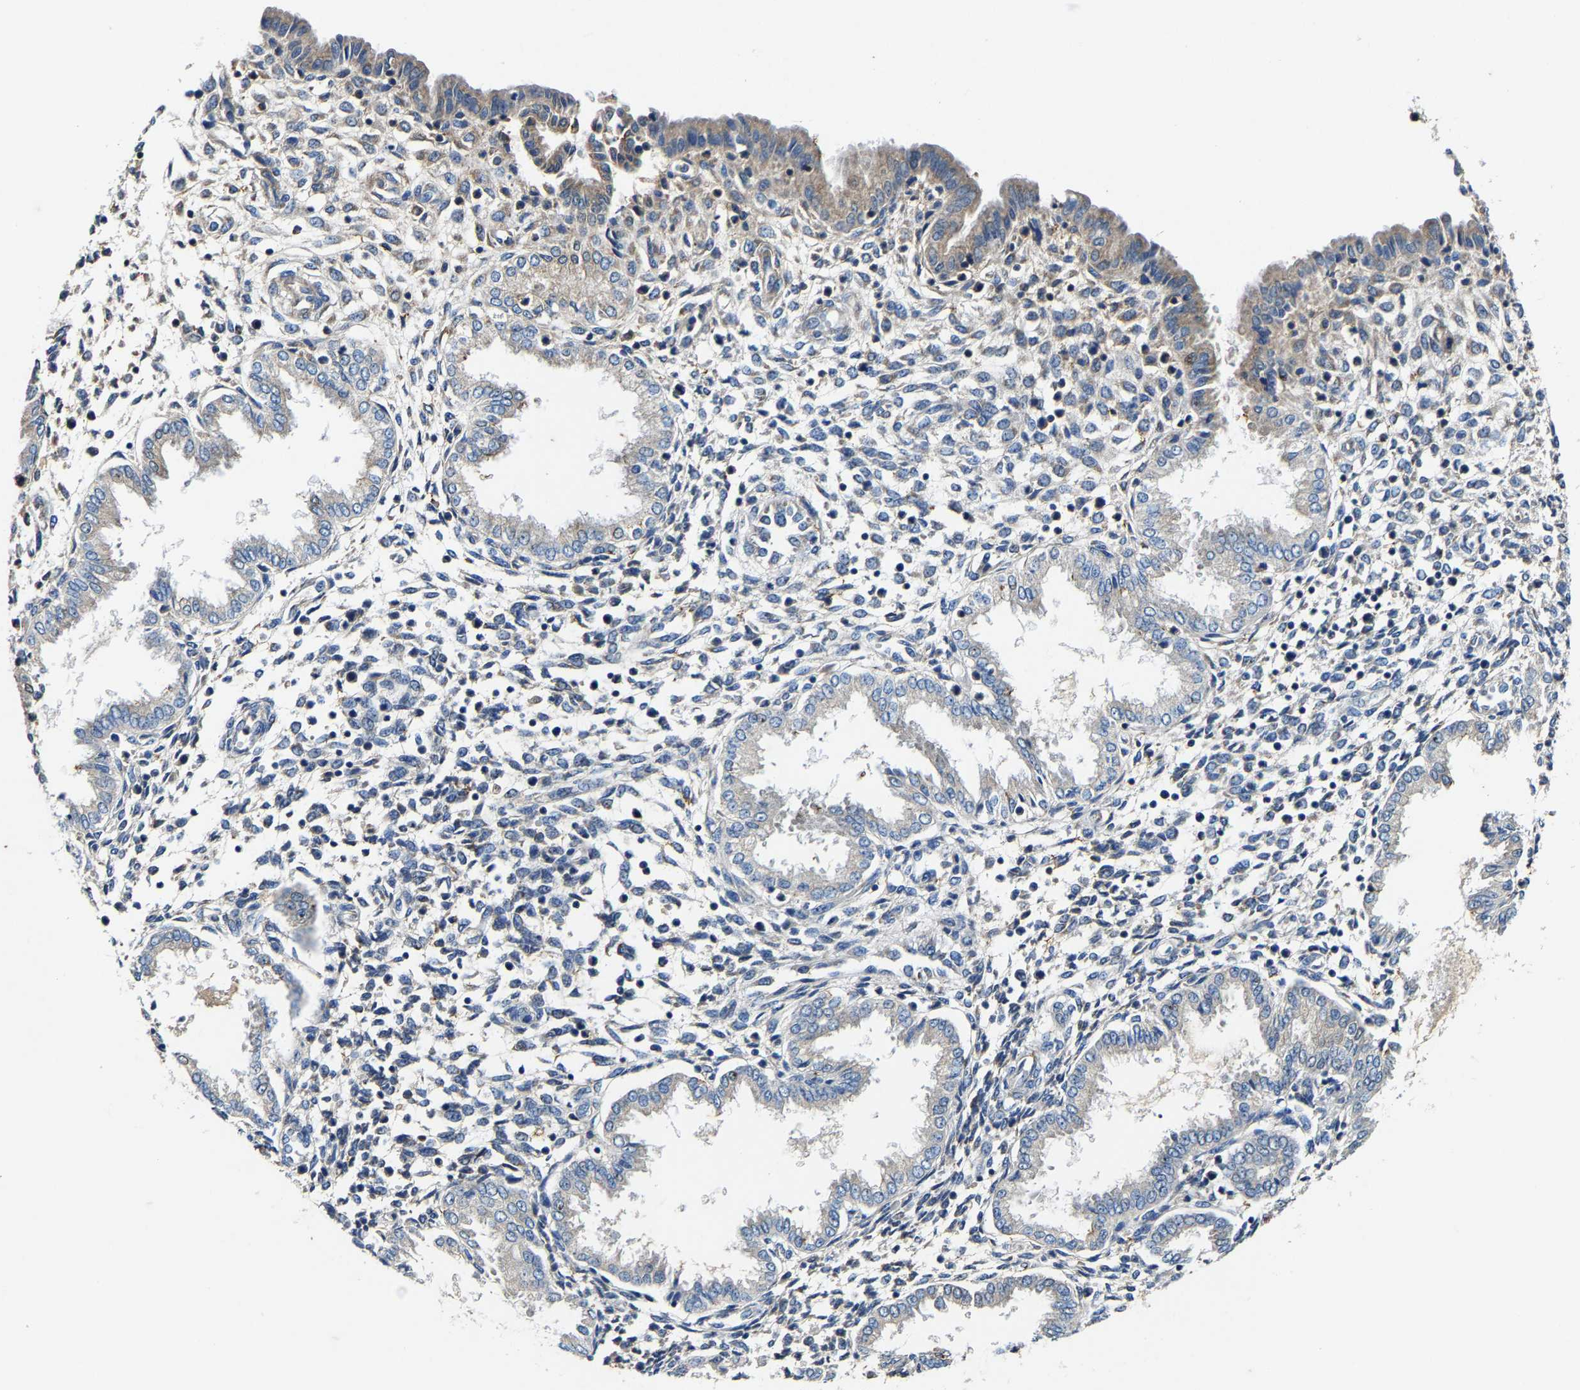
{"staining": {"intensity": "weak", "quantity": "<25%", "location": "cytoplasmic/membranous"}, "tissue": "endometrium", "cell_type": "Cells in endometrial stroma", "image_type": "normal", "snomed": [{"axis": "morphology", "description": "Normal tissue, NOS"}, {"axis": "topography", "description": "Endometrium"}], "caption": "Cells in endometrial stroma are negative for protein expression in unremarkable human endometrium. (DAB (3,3'-diaminobenzidine) immunohistochemistry (IHC), high magnification).", "gene": "SLC25A25", "patient": {"sex": "female", "age": 33}}